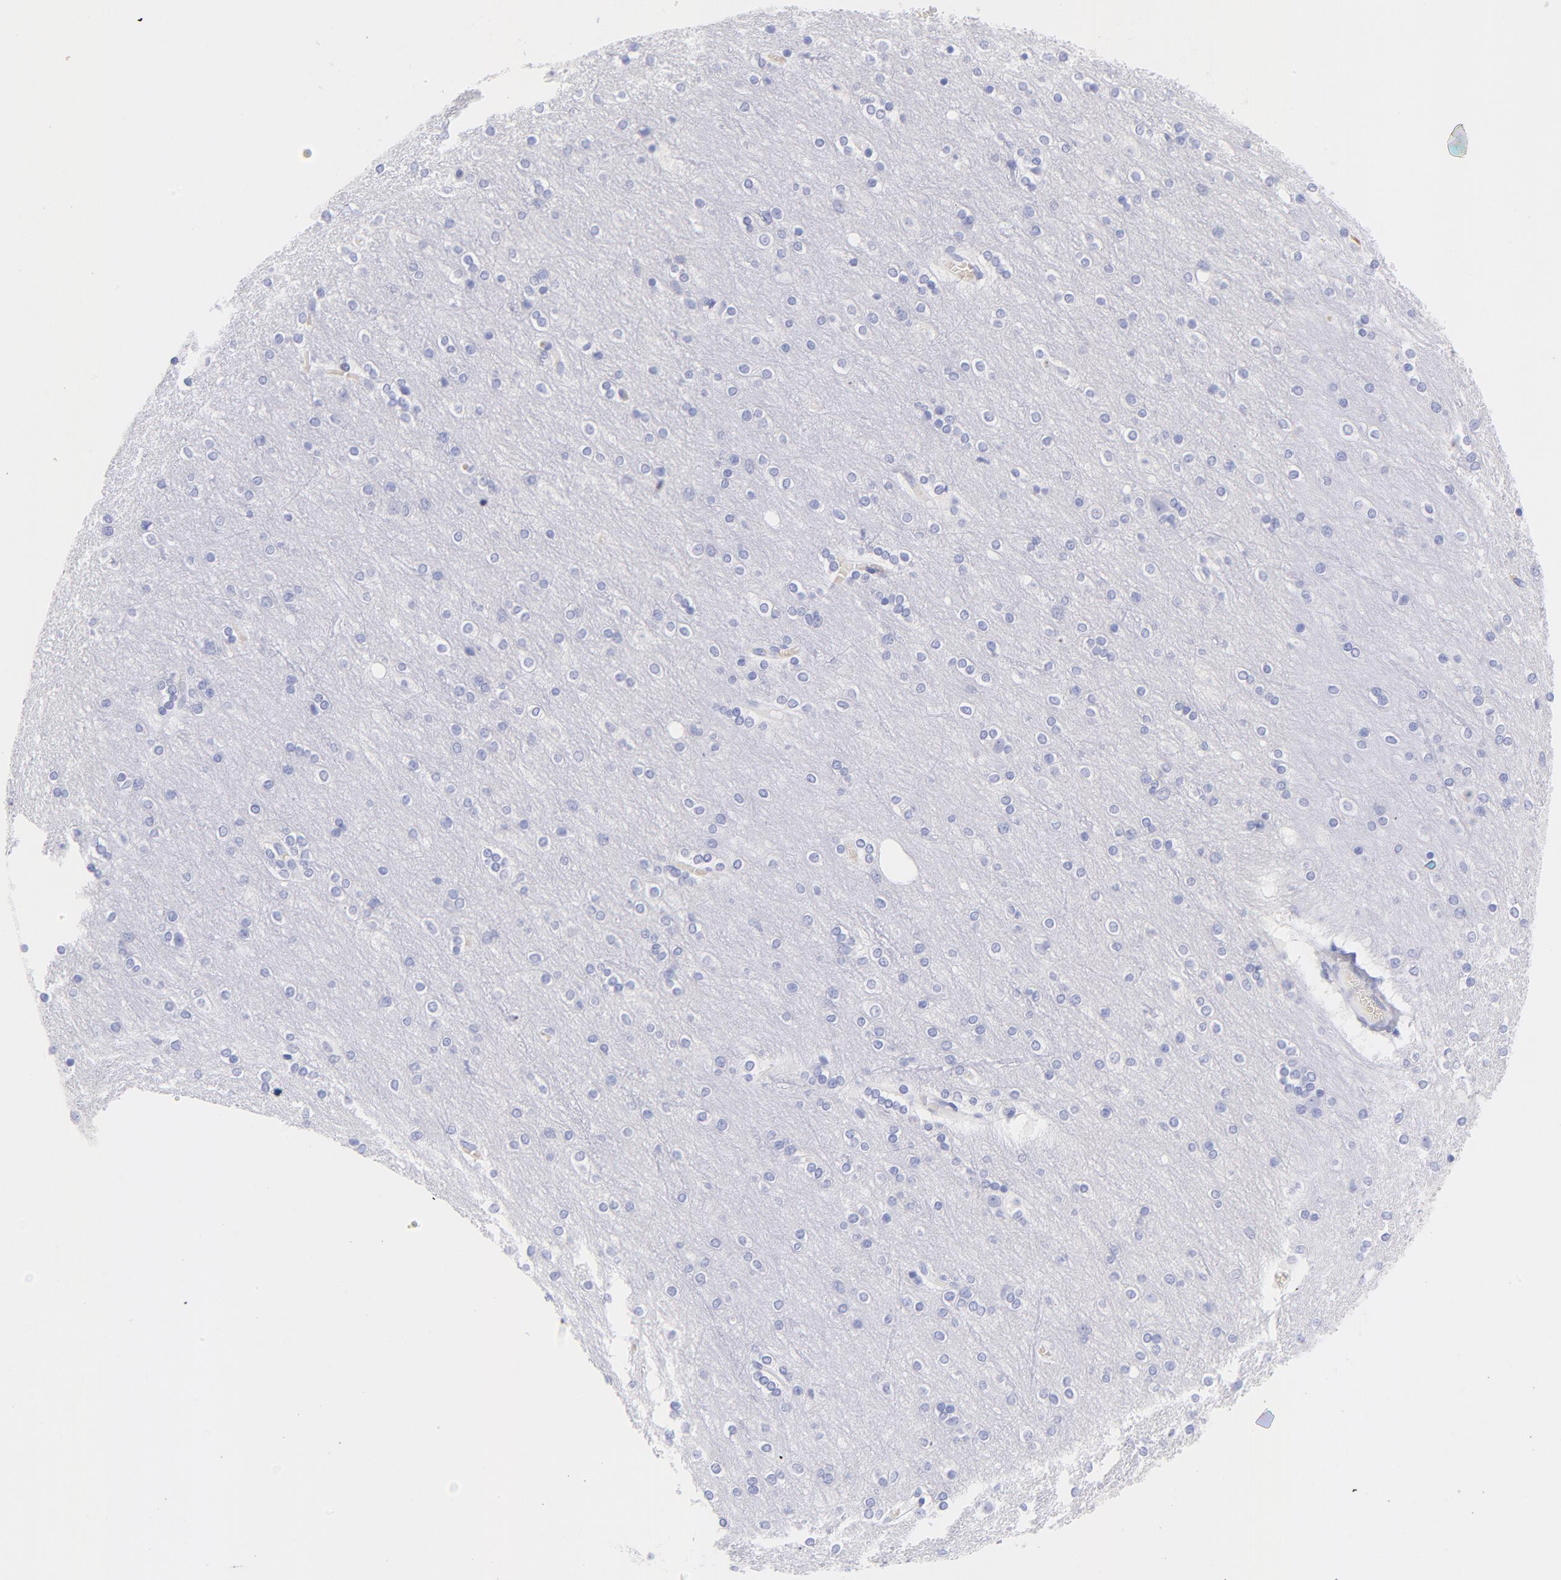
{"staining": {"intensity": "negative", "quantity": "none", "location": "none"}, "tissue": "cerebral cortex", "cell_type": "Endothelial cells", "image_type": "normal", "snomed": [{"axis": "morphology", "description": "Normal tissue, NOS"}, {"axis": "topography", "description": "Cerebral cortex"}], "caption": "Immunohistochemistry micrograph of unremarkable cerebral cortex: cerebral cortex stained with DAB displays no significant protein expression in endothelial cells. (DAB immunohistochemistry, high magnification).", "gene": "FRMPD3", "patient": {"sex": "female", "age": 54}}